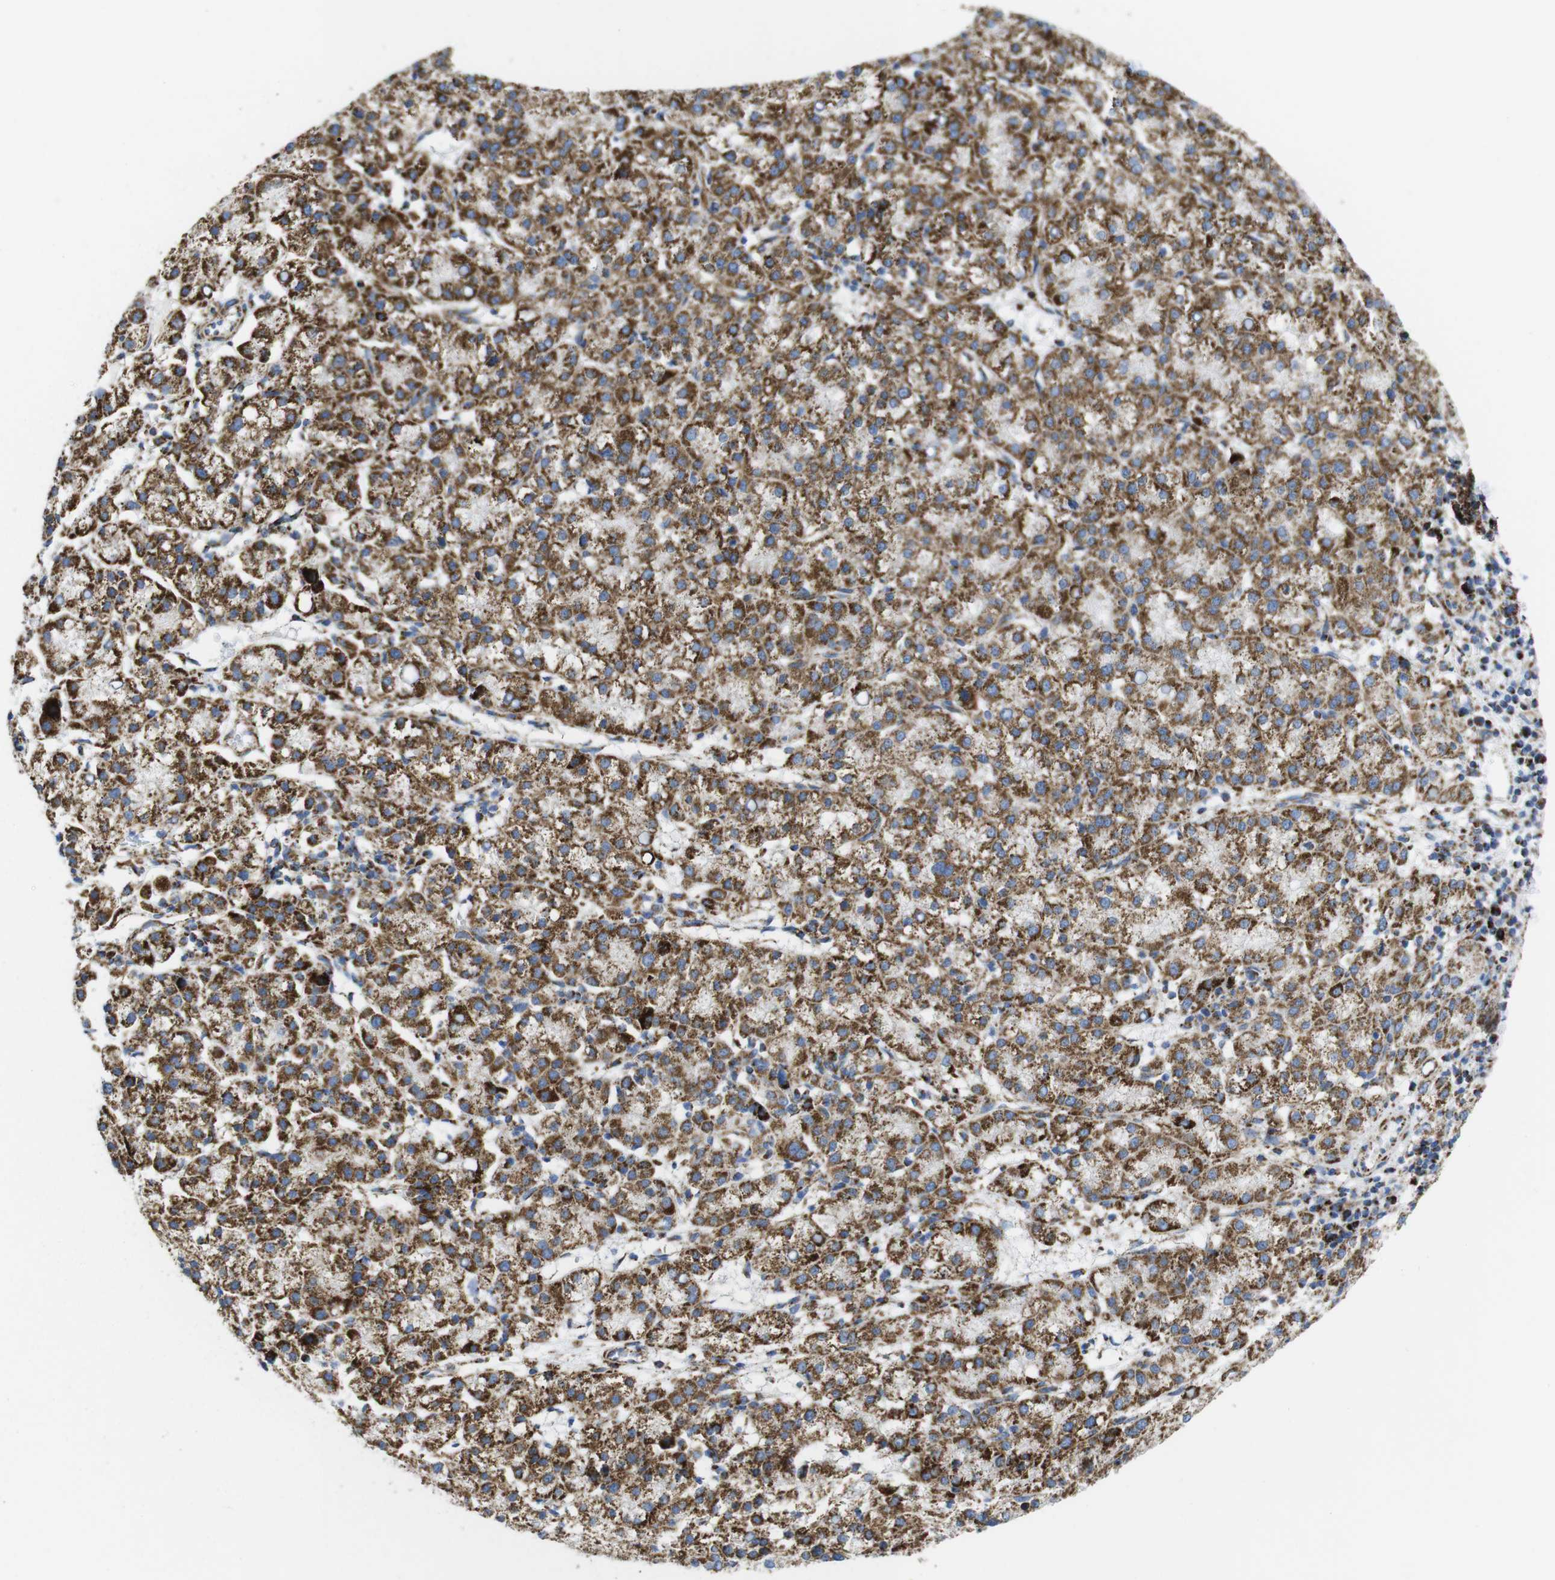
{"staining": {"intensity": "strong", "quantity": ">75%", "location": "cytoplasmic/membranous"}, "tissue": "liver cancer", "cell_type": "Tumor cells", "image_type": "cancer", "snomed": [{"axis": "morphology", "description": "Carcinoma, Hepatocellular, NOS"}, {"axis": "topography", "description": "Liver"}], "caption": "Immunohistochemical staining of human hepatocellular carcinoma (liver) displays high levels of strong cytoplasmic/membranous protein expression in approximately >75% of tumor cells. The protein is shown in brown color, while the nuclei are stained blue.", "gene": "TMEM192", "patient": {"sex": "female", "age": 58}}